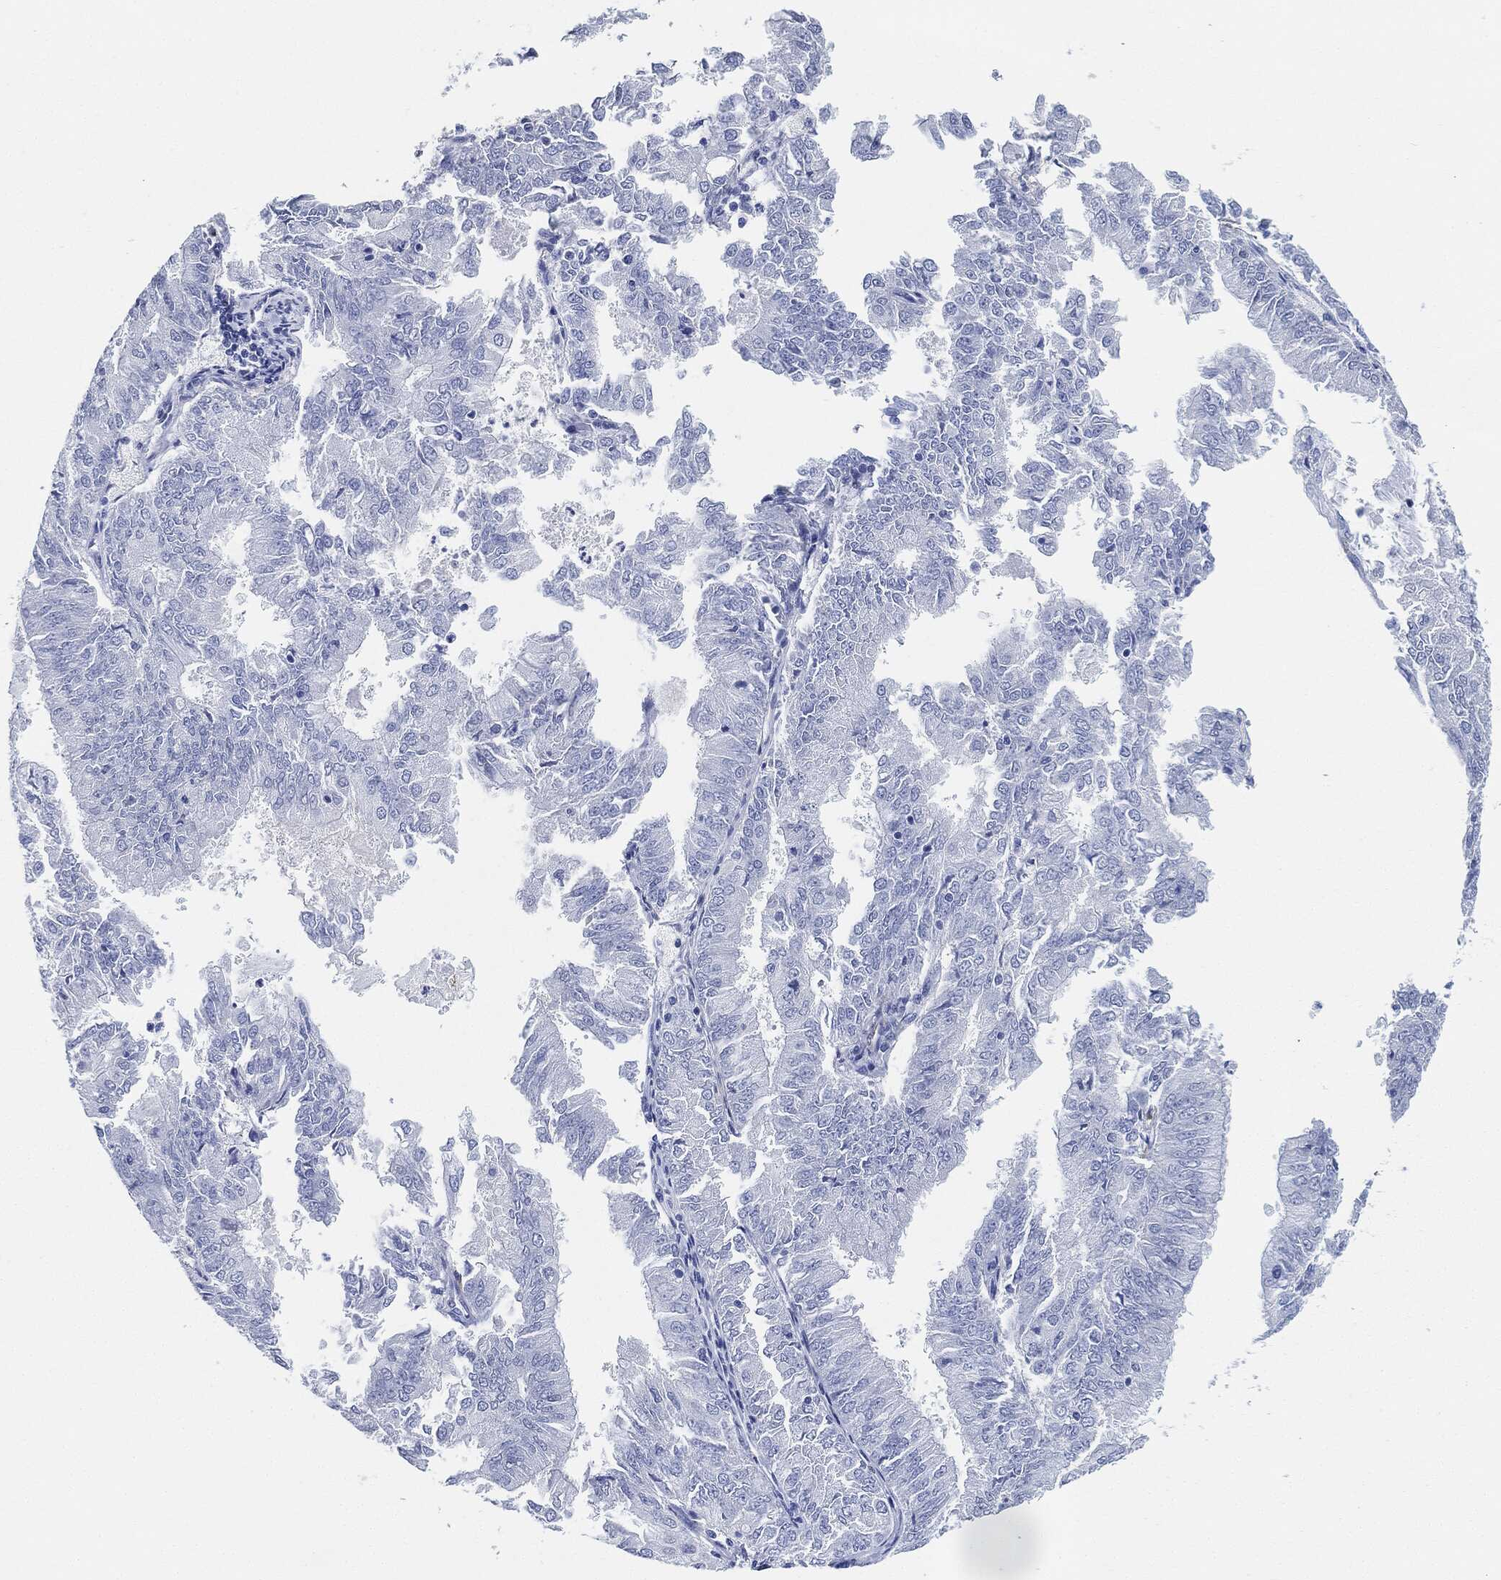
{"staining": {"intensity": "negative", "quantity": "none", "location": "none"}, "tissue": "endometrial cancer", "cell_type": "Tumor cells", "image_type": "cancer", "snomed": [{"axis": "morphology", "description": "Adenocarcinoma, NOS"}, {"axis": "topography", "description": "Endometrium"}], "caption": "A micrograph of human endometrial cancer is negative for staining in tumor cells. The staining was performed using DAB (3,3'-diaminobenzidine) to visualize the protein expression in brown, while the nuclei were stained in blue with hematoxylin (Magnification: 20x).", "gene": "TAGLN", "patient": {"sex": "female", "age": 57}}